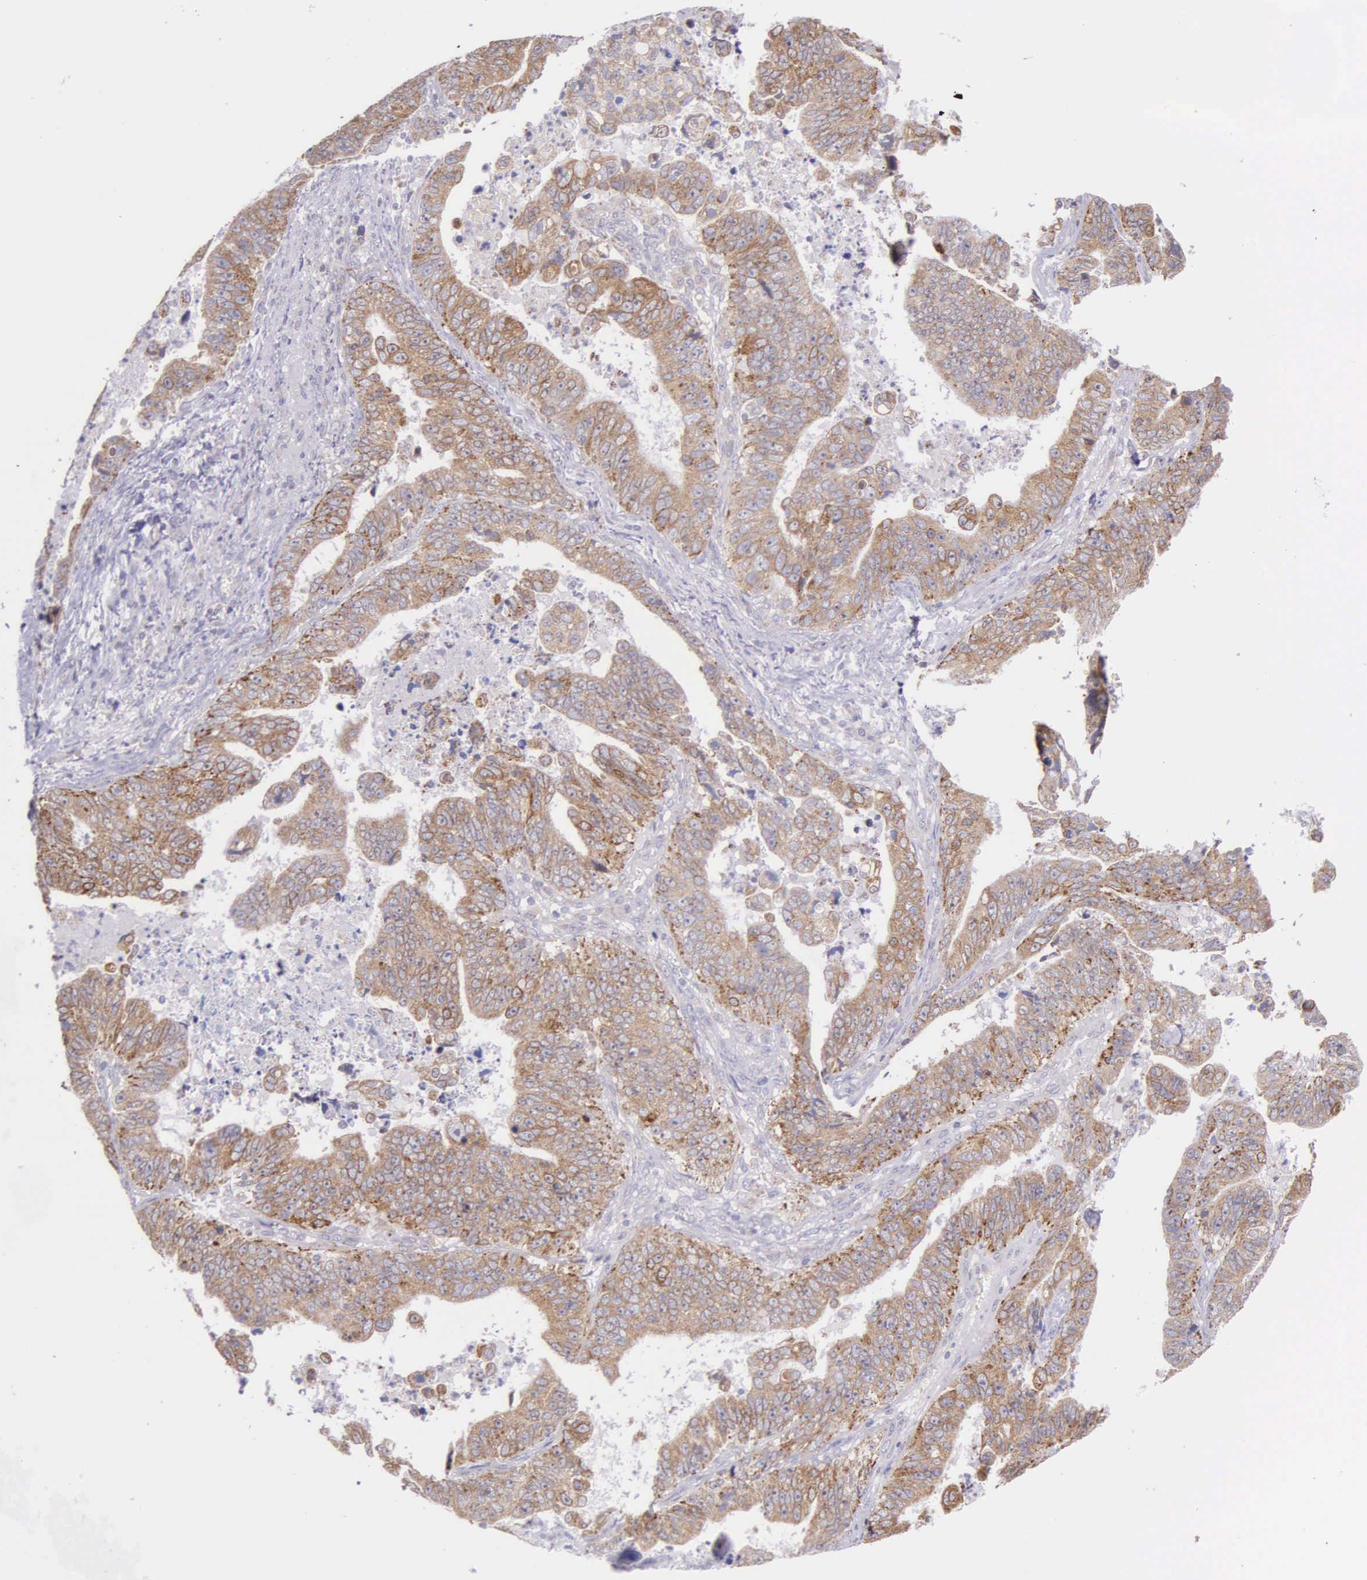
{"staining": {"intensity": "weak", "quantity": ">75%", "location": "cytoplasmic/membranous"}, "tissue": "stomach cancer", "cell_type": "Tumor cells", "image_type": "cancer", "snomed": [{"axis": "morphology", "description": "Adenocarcinoma, NOS"}, {"axis": "topography", "description": "Stomach, upper"}], "caption": "There is low levels of weak cytoplasmic/membranous expression in tumor cells of stomach adenocarcinoma, as demonstrated by immunohistochemical staining (brown color).", "gene": "NSDHL", "patient": {"sex": "female", "age": 50}}